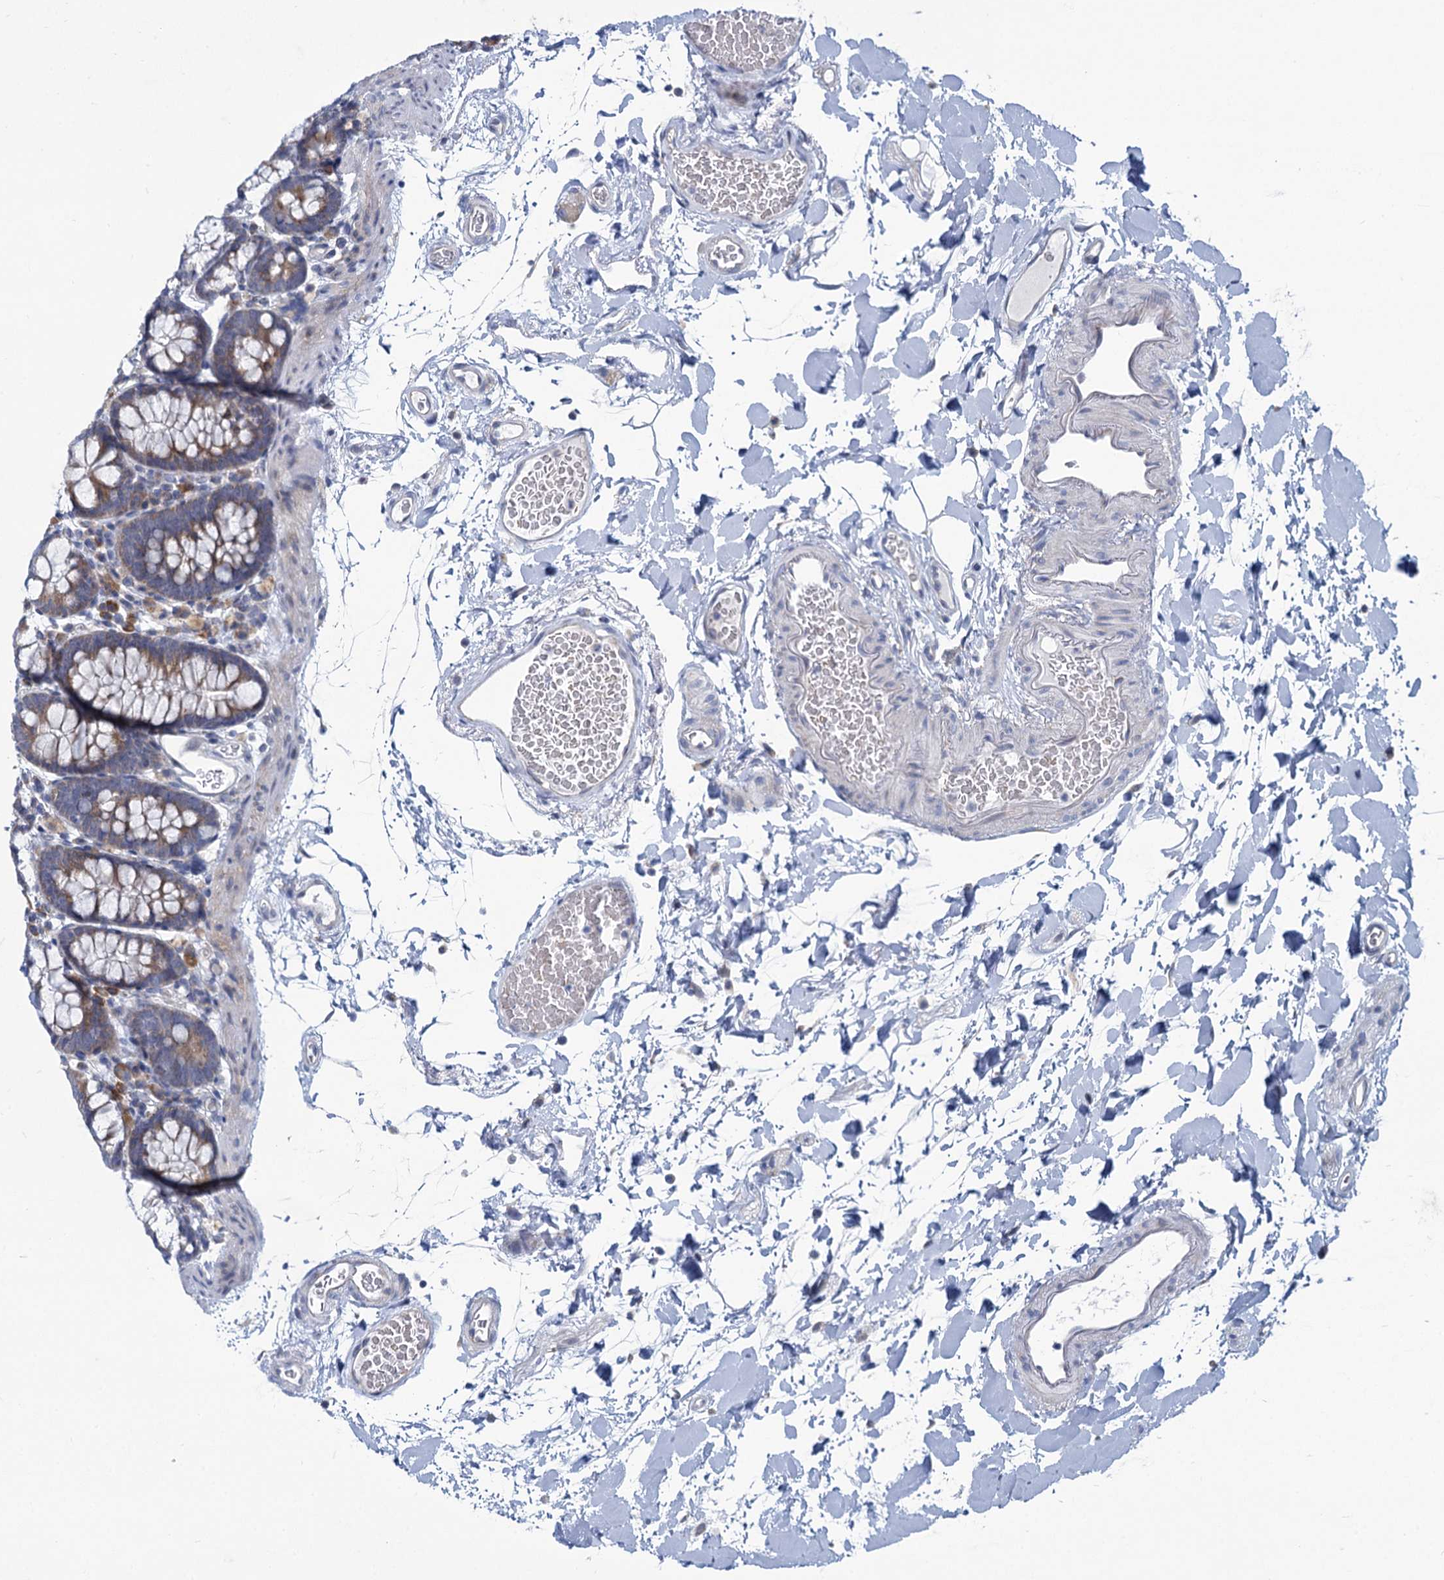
{"staining": {"intensity": "negative", "quantity": "none", "location": "none"}, "tissue": "colon", "cell_type": "Endothelial cells", "image_type": "normal", "snomed": [{"axis": "morphology", "description": "Normal tissue, NOS"}, {"axis": "topography", "description": "Colon"}], "caption": "This image is of unremarkable colon stained with immunohistochemistry to label a protein in brown with the nuclei are counter-stained blue. There is no expression in endothelial cells.", "gene": "PRSS35", "patient": {"sex": "male", "age": 75}}